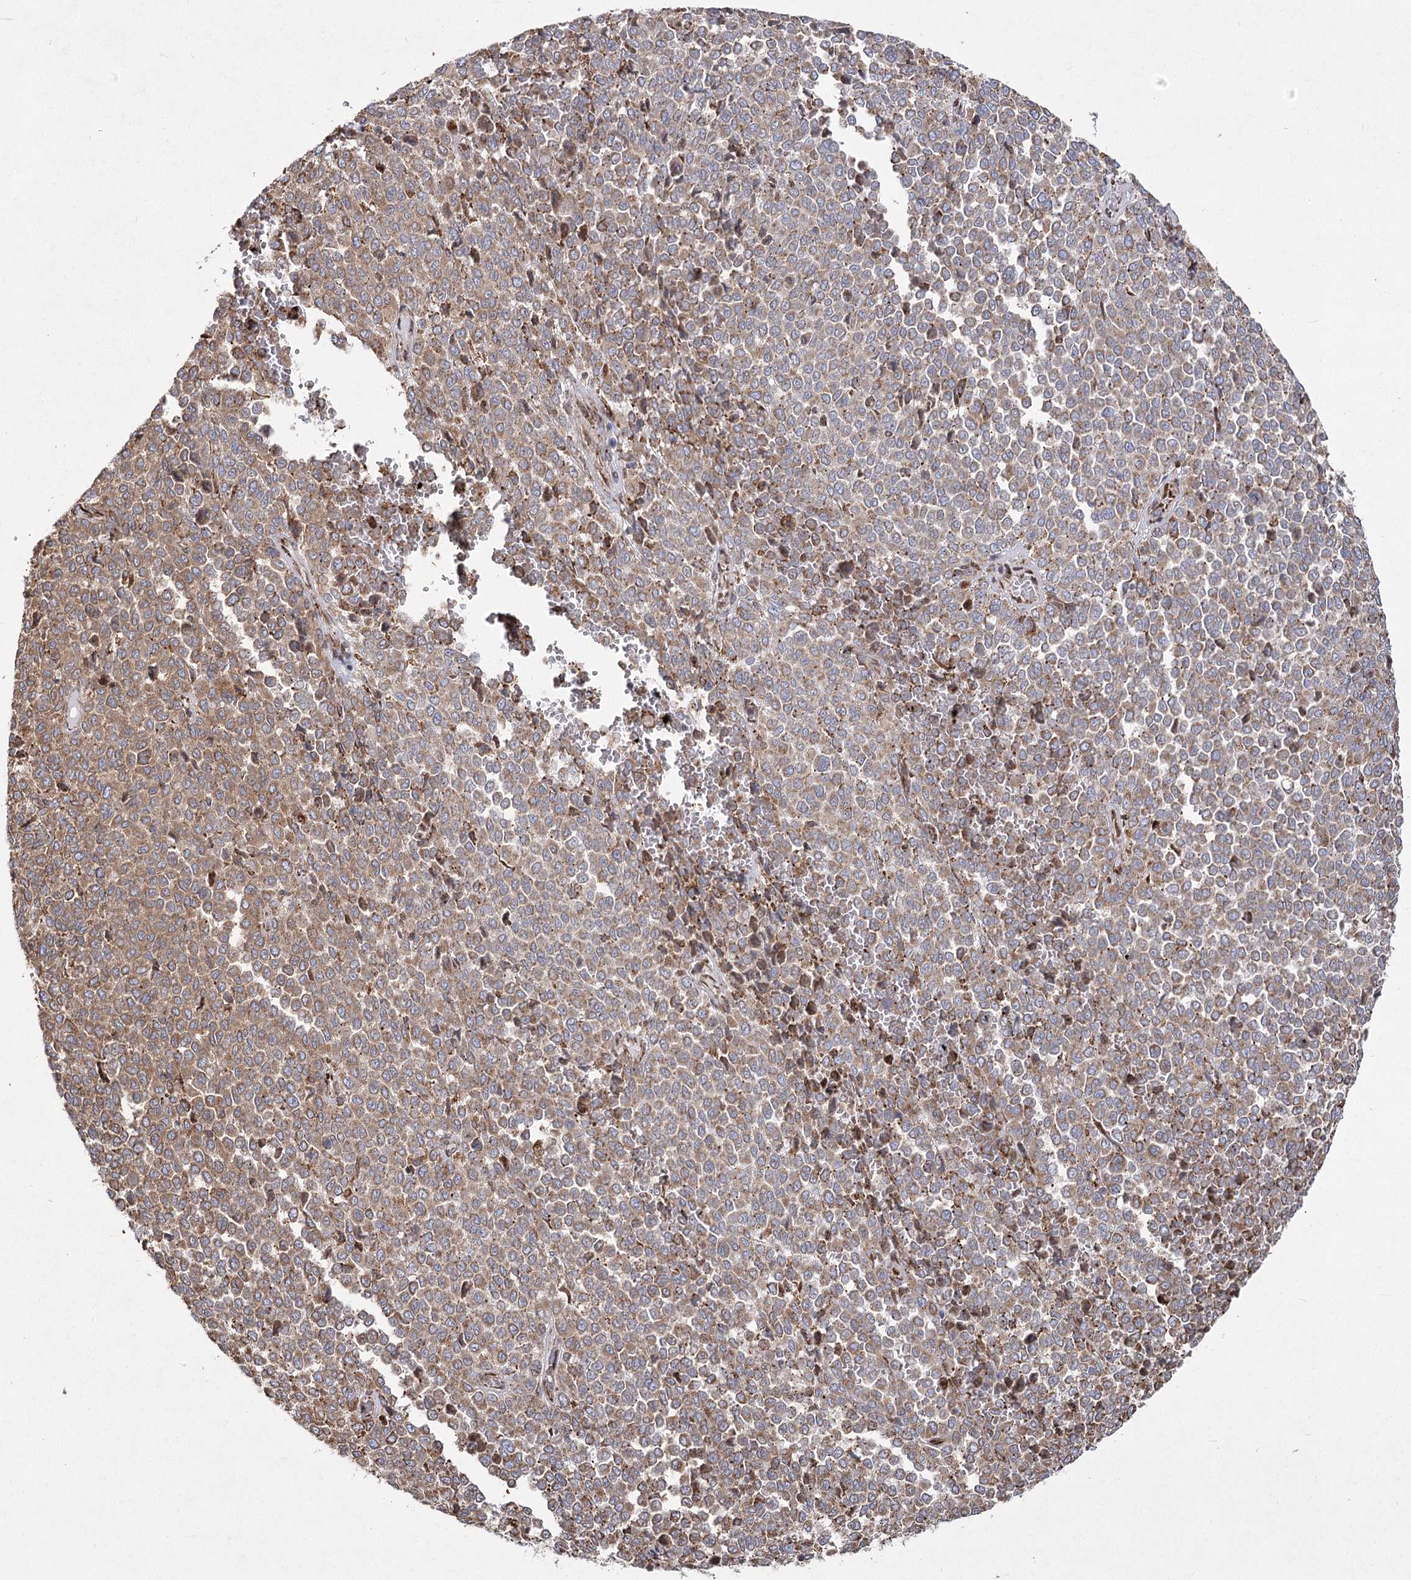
{"staining": {"intensity": "weak", "quantity": ">75%", "location": "cytoplasmic/membranous"}, "tissue": "melanoma", "cell_type": "Tumor cells", "image_type": "cancer", "snomed": [{"axis": "morphology", "description": "Malignant melanoma, Metastatic site"}, {"axis": "topography", "description": "Pancreas"}], "caption": "IHC of melanoma demonstrates low levels of weak cytoplasmic/membranous positivity in approximately >75% of tumor cells. (Stains: DAB (3,3'-diaminobenzidine) in brown, nuclei in blue, Microscopy: brightfield microscopy at high magnification).", "gene": "NHLRC2", "patient": {"sex": "female", "age": 30}}